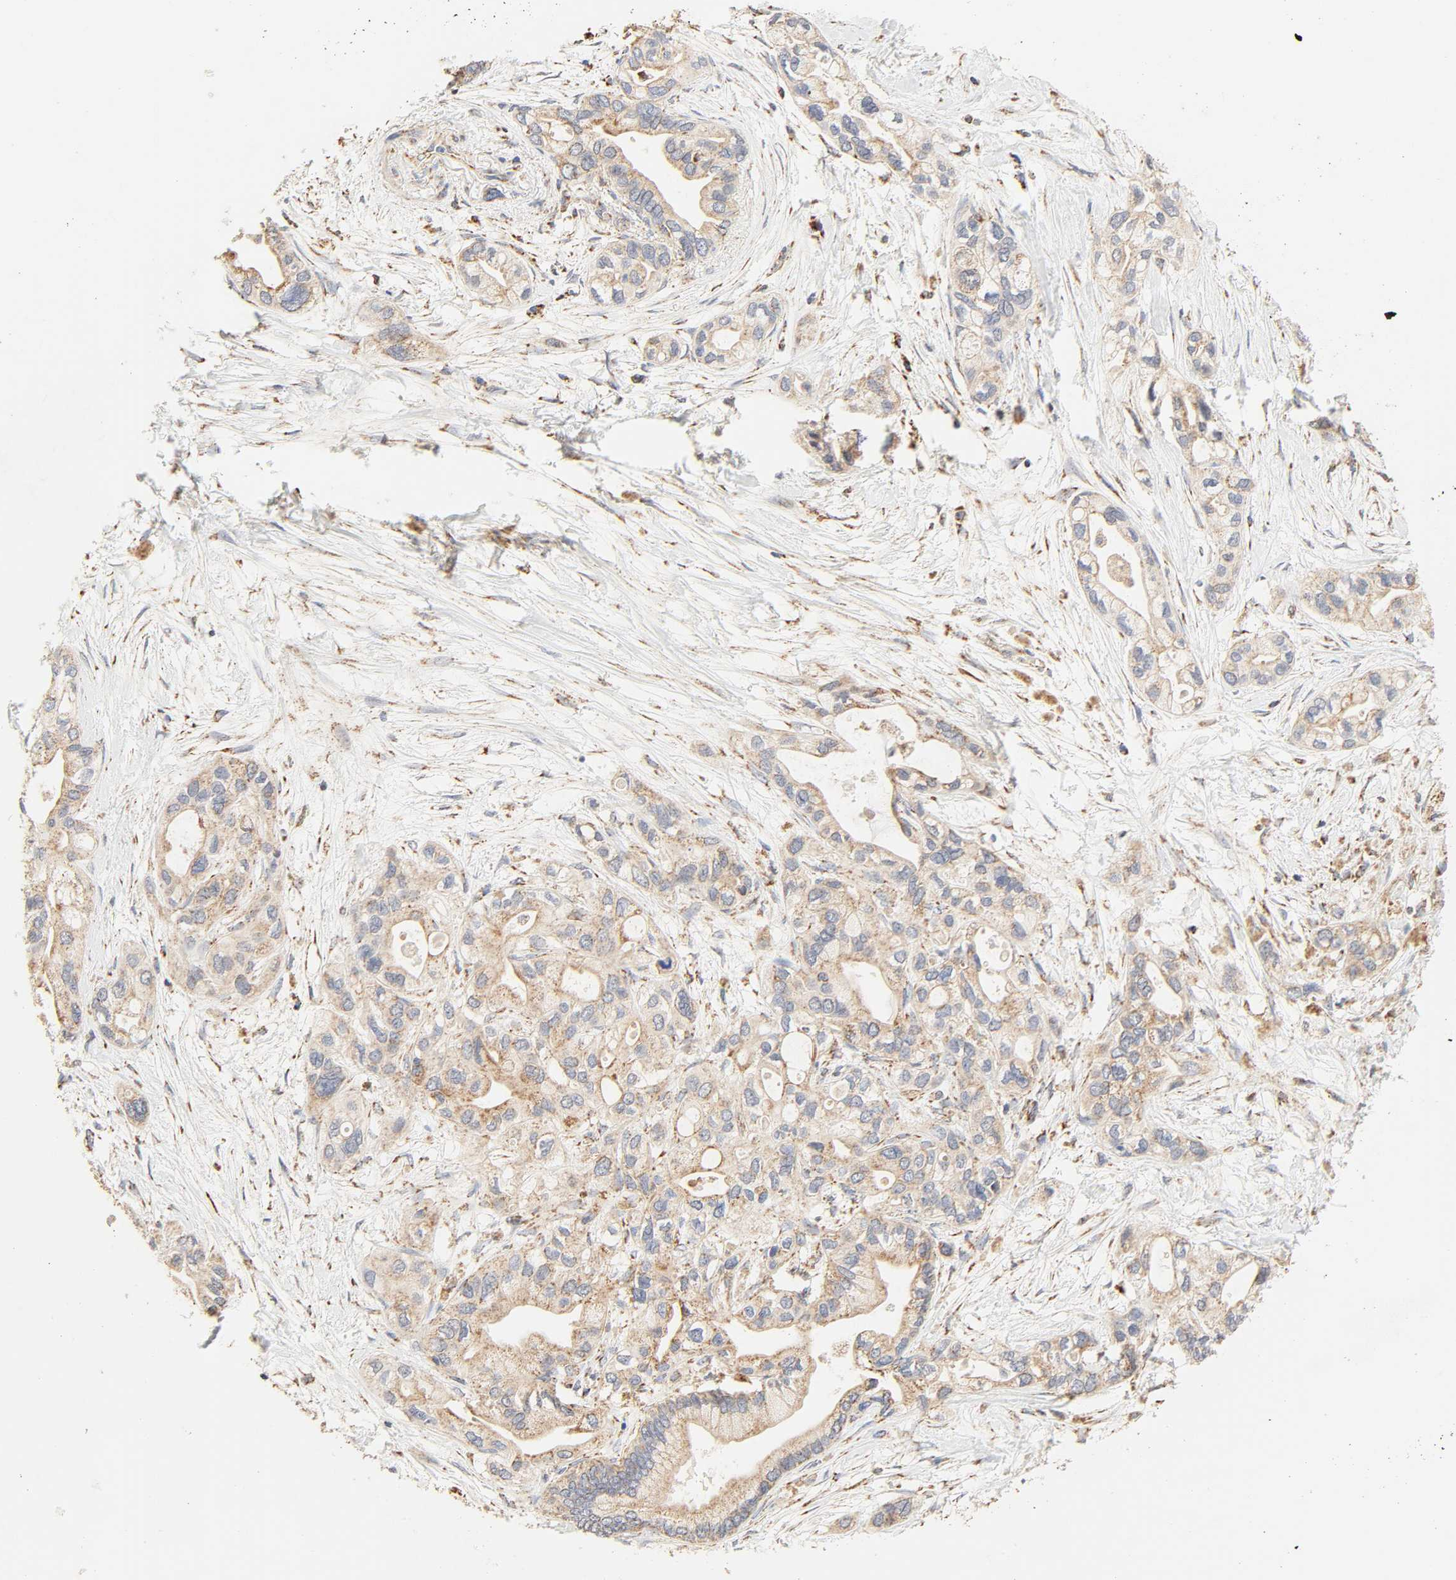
{"staining": {"intensity": "moderate", "quantity": ">75%", "location": "cytoplasmic/membranous"}, "tissue": "pancreatic cancer", "cell_type": "Tumor cells", "image_type": "cancer", "snomed": [{"axis": "morphology", "description": "Adenocarcinoma, NOS"}, {"axis": "topography", "description": "Pancreas"}], "caption": "The image reveals a brown stain indicating the presence of a protein in the cytoplasmic/membranous of tumor cells in adenocarcinoma (pancreatic).", "gene": "ZMAT5", "patient": {"sex": "female", "age": 77}}